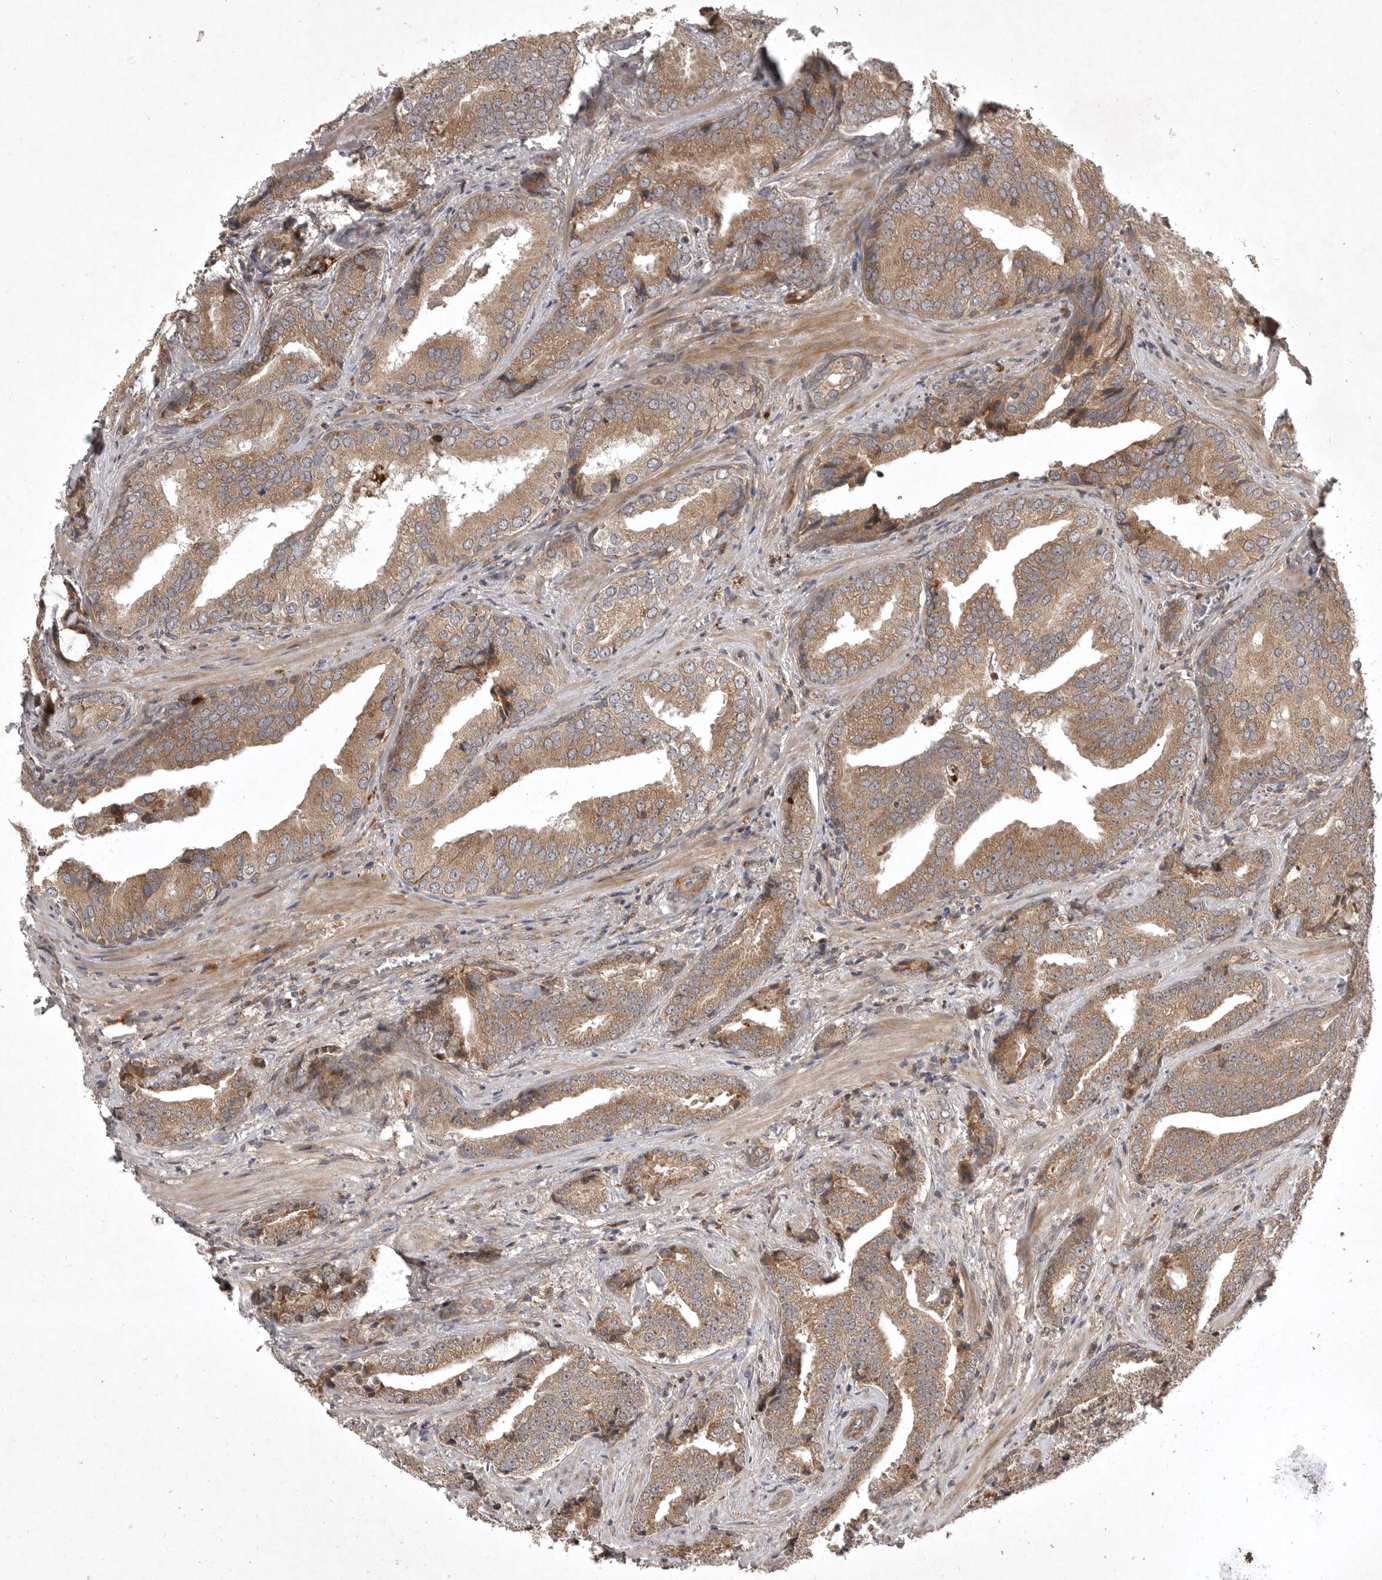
{"staining": {"intensity": "moderate", "quantity": ">75%", "location": "cytoplasmic/membranous"}, "tissue": "prostate cancer", "cell_type": "Tumor cells", "image_type": "cancer", "snomed": [{"axis": "morphology", "description": "Adenocarcinoma, Low grade"}, {"axis": "topography", "description": "Prostate"}], "caption": "Immunohistochemistry (IHC) staining of prostate cancer, which reveals medium levels of moderate cytoplasmic/membranous positivity in approximately >75% of tumor cells indicating moderate cytoplasmic/membranous protein expression. The staining was performed using DAB (brown) for protein detection and nuclei were counterstained in hematoxylin (blue).", "gene": "GPR31", "patient": {"sex": "male", "age": 67}}